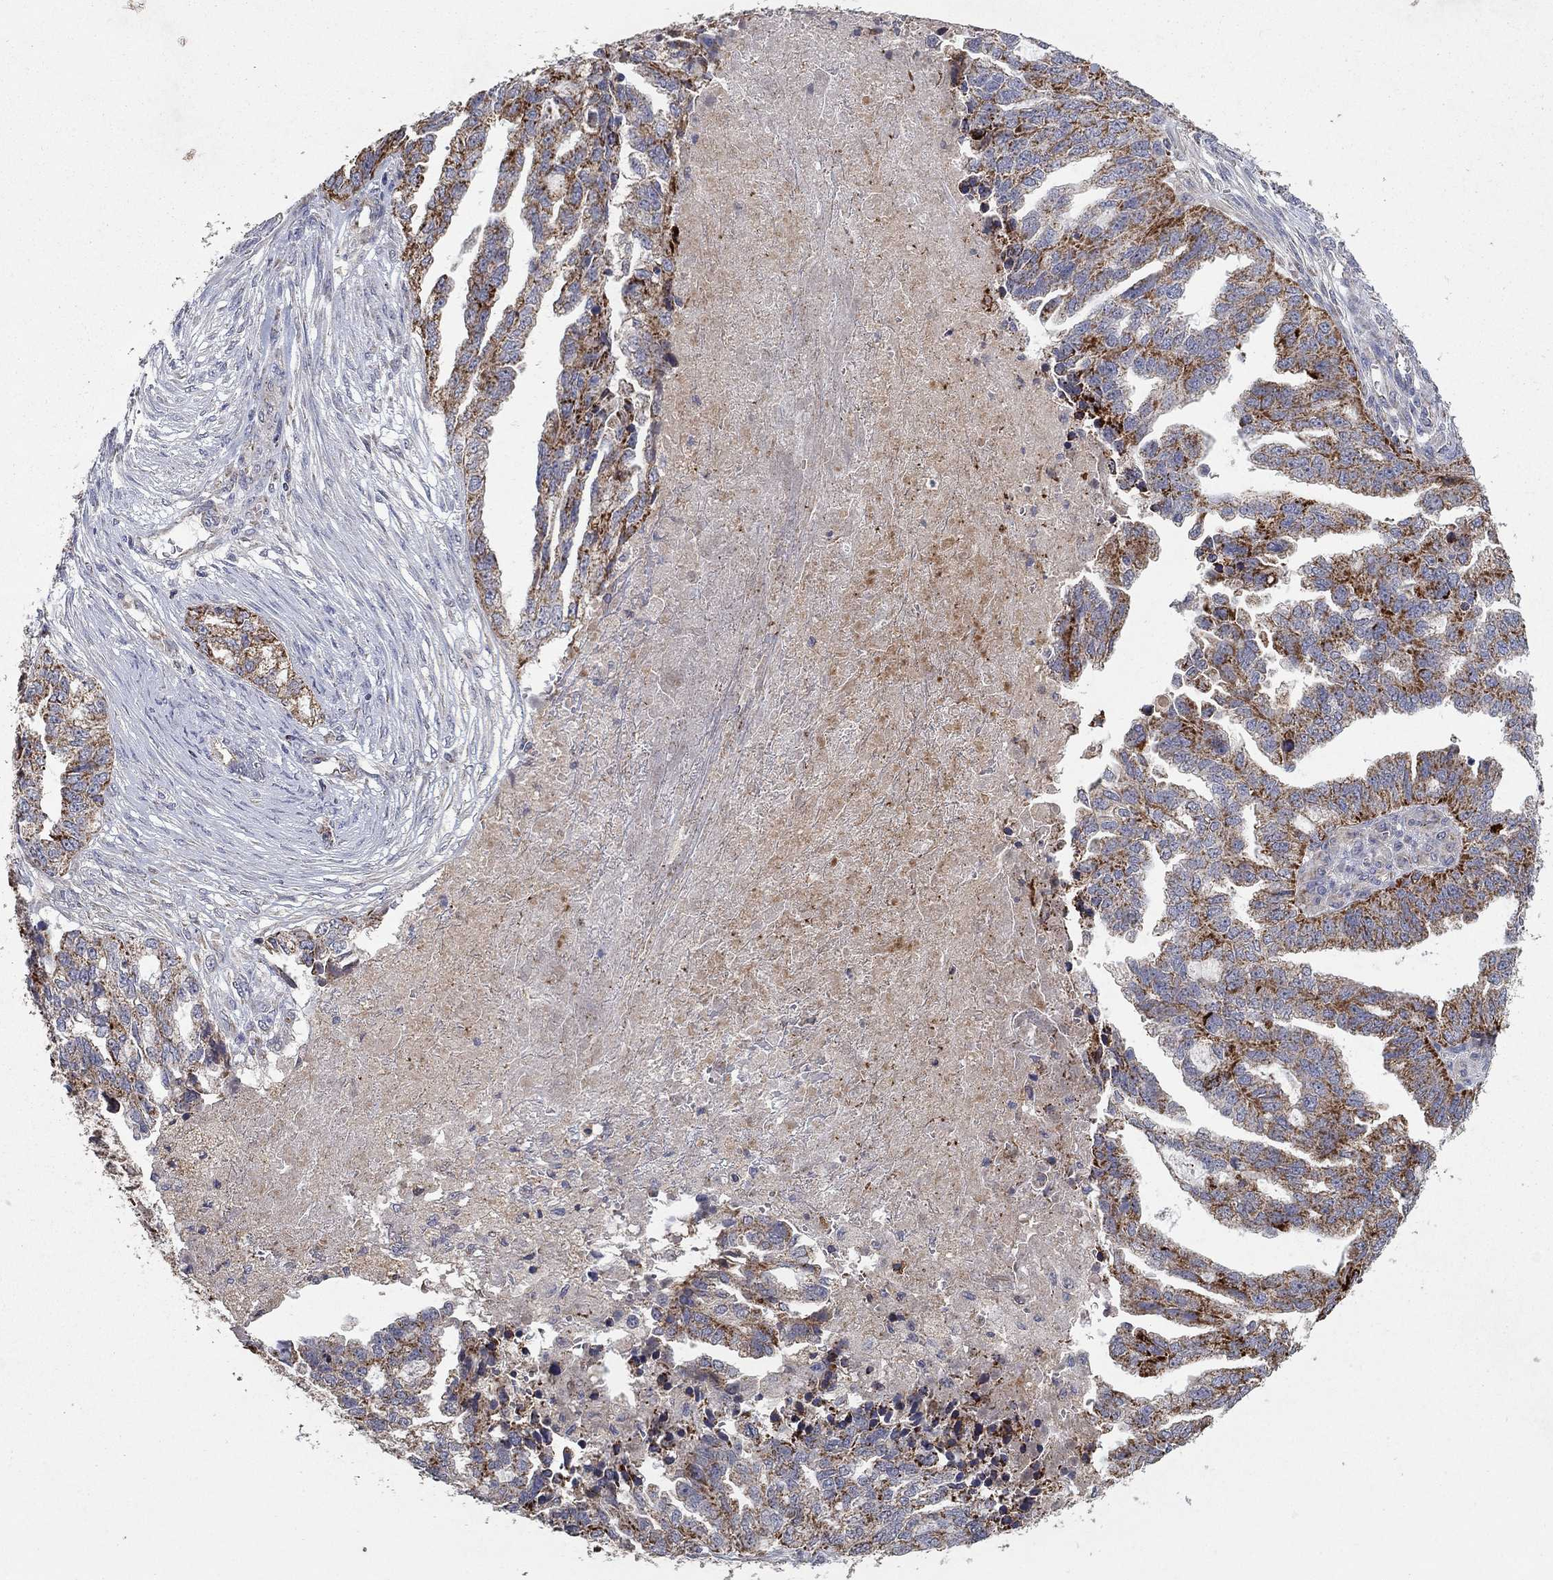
{"staining": {"intensity": "strong", "quantity": ">75%", "location": "cytoplasmic/membranous"}, "tissue": "ovarian cancer", "cell_type": "Tumor cells", "image_type": "cancer", "snomed": [{"axis": "morphology", "description": "Cystadenocarcinoma, serous, NOS"}, {"axis": "topography", "description": "Ovary"}], "caption": "Ovarian serous cystadenocarcinoma stained for a protein displays strong cytoplasmic/membranous positivity in tumor cells. Nuclei are stained in blue.", "gene": "GPSM1", "patient": {"sex": "female", "age": 51}}